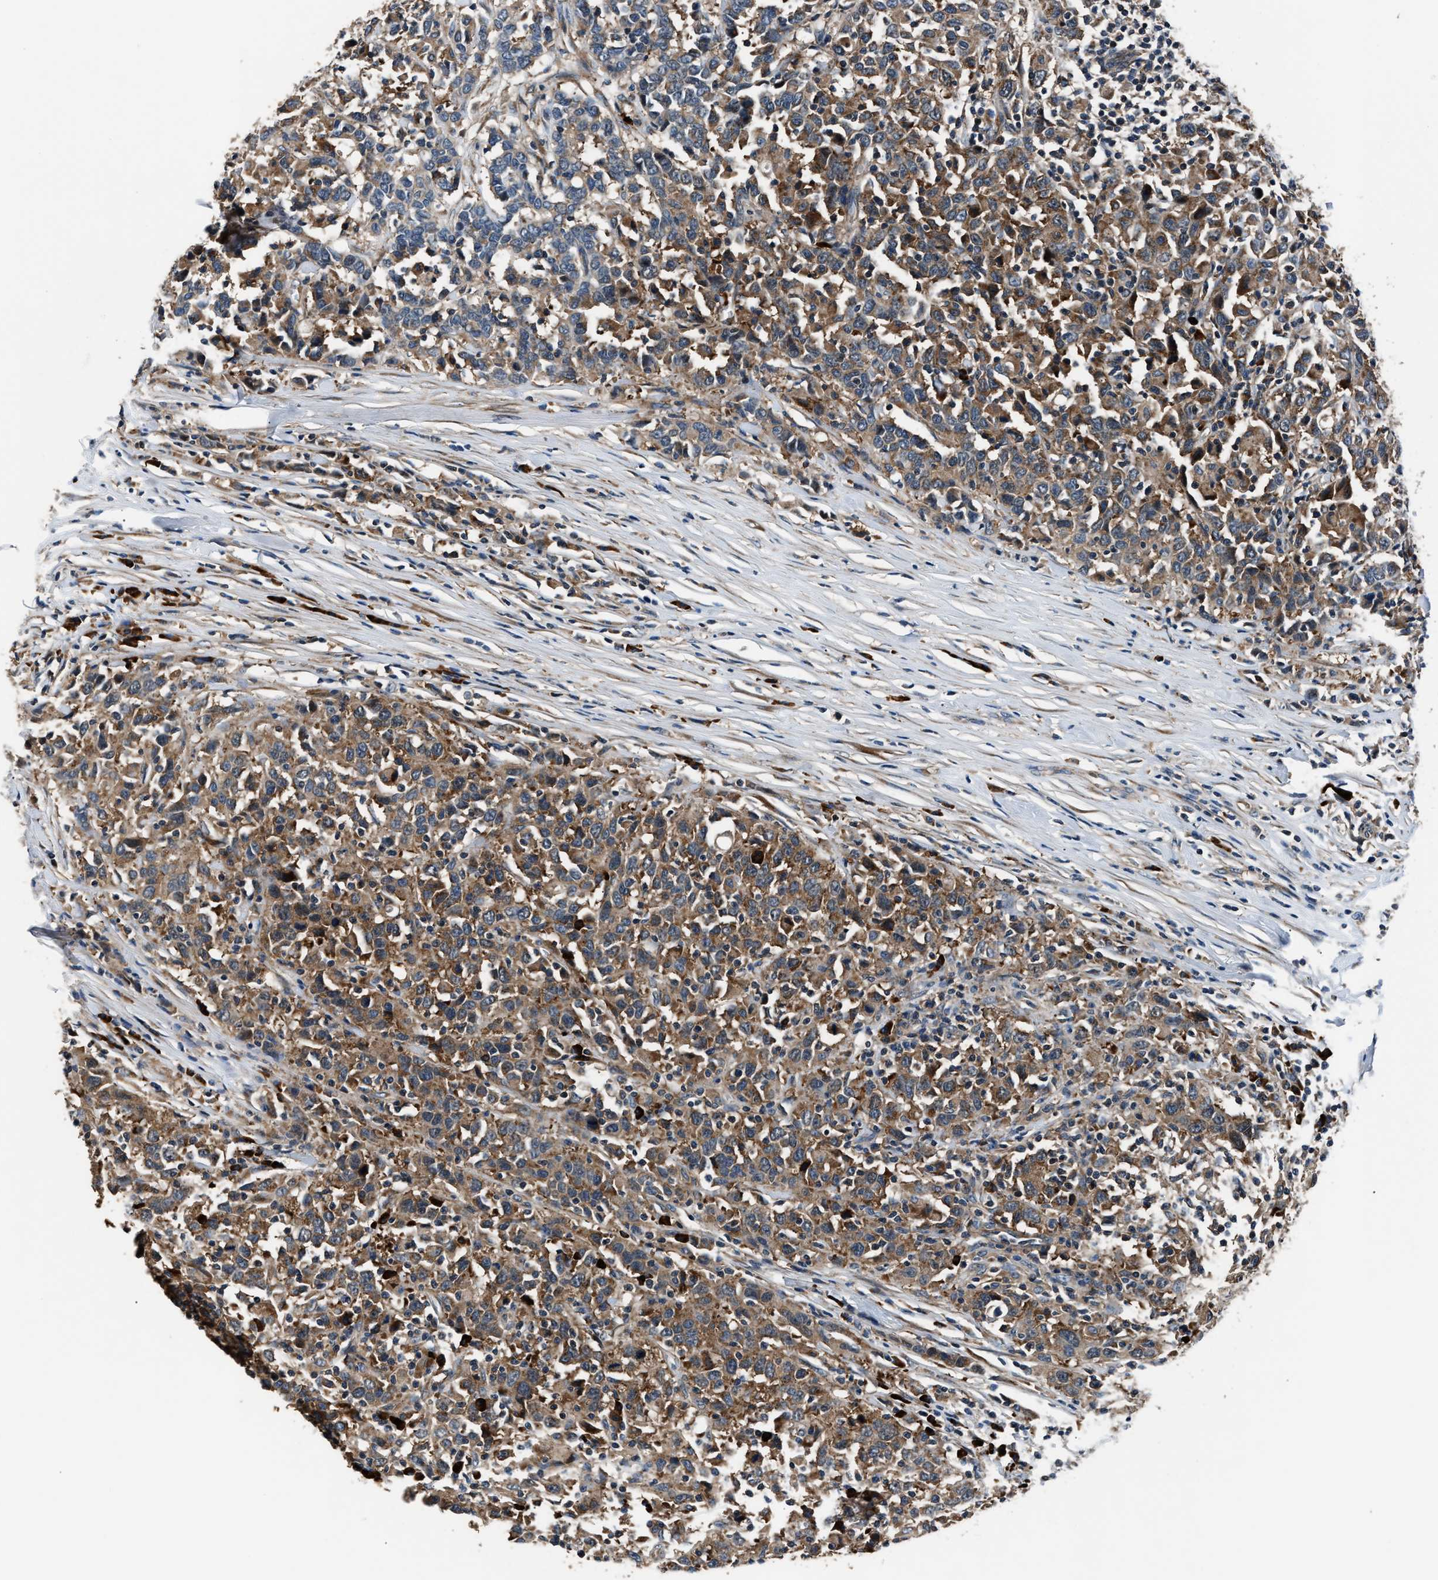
{"staining": {"intensity": "moderate", "quantity": ">75%", "location": "cytoplasmic/membranous"}, "tissue": "urothelial cancer", "cell_type": "Tumor cells", "image_type": "cancer", "snomed": [{"axis": "morphology", "description": "Urothelial carcinoma, High grade"}, {"axis": "topography", "description": "Urinary bladder"}], "caption": "Tumor cells show medium levels of moderate cytoplasmic/membranous staining in about >75% of cells in urothelial cancer.", "gene": "IMPDH2", "patient": {"sex": "male", "age": 61}}